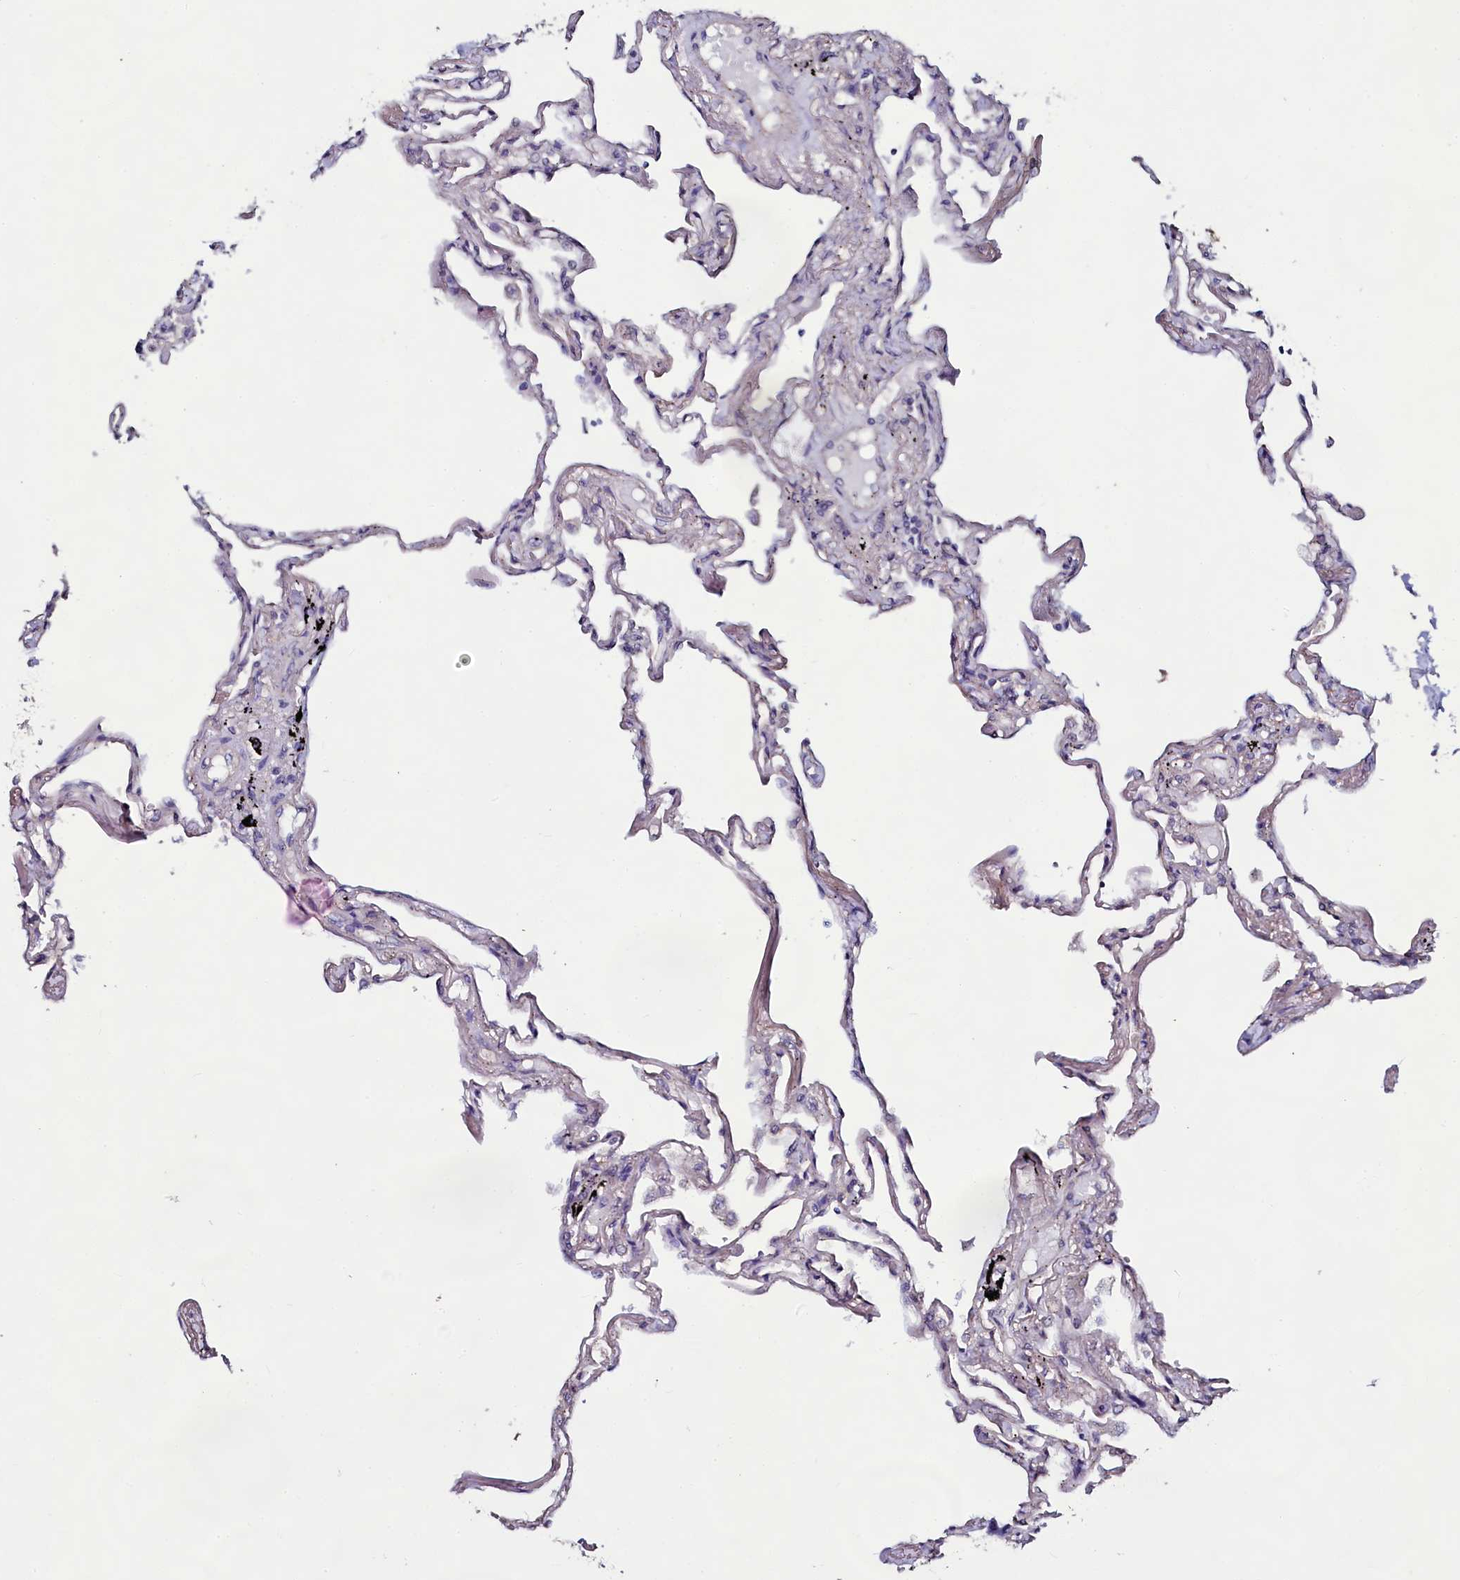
{"staining": {"intensity": "negative", "quantity": "none", "location": "none"}, "tissue": "lung", "cell_type": "Alveolar cells", "image_type": "normal", "snomed": [{"axis": "morphology", "description": "Normal tissue, NOS"}, {"axis": "topography", "description": "Lung"}], "caption": "Protein analysis of benign lung displays no significant positivity in alveolar cells. (Stains: DAB IHC with hematoxylin counter stain, Microscopy: brightfield microscopy at high magnification).", "gene": "USPL1", "patient": {"sex": "female", "age": 67}}